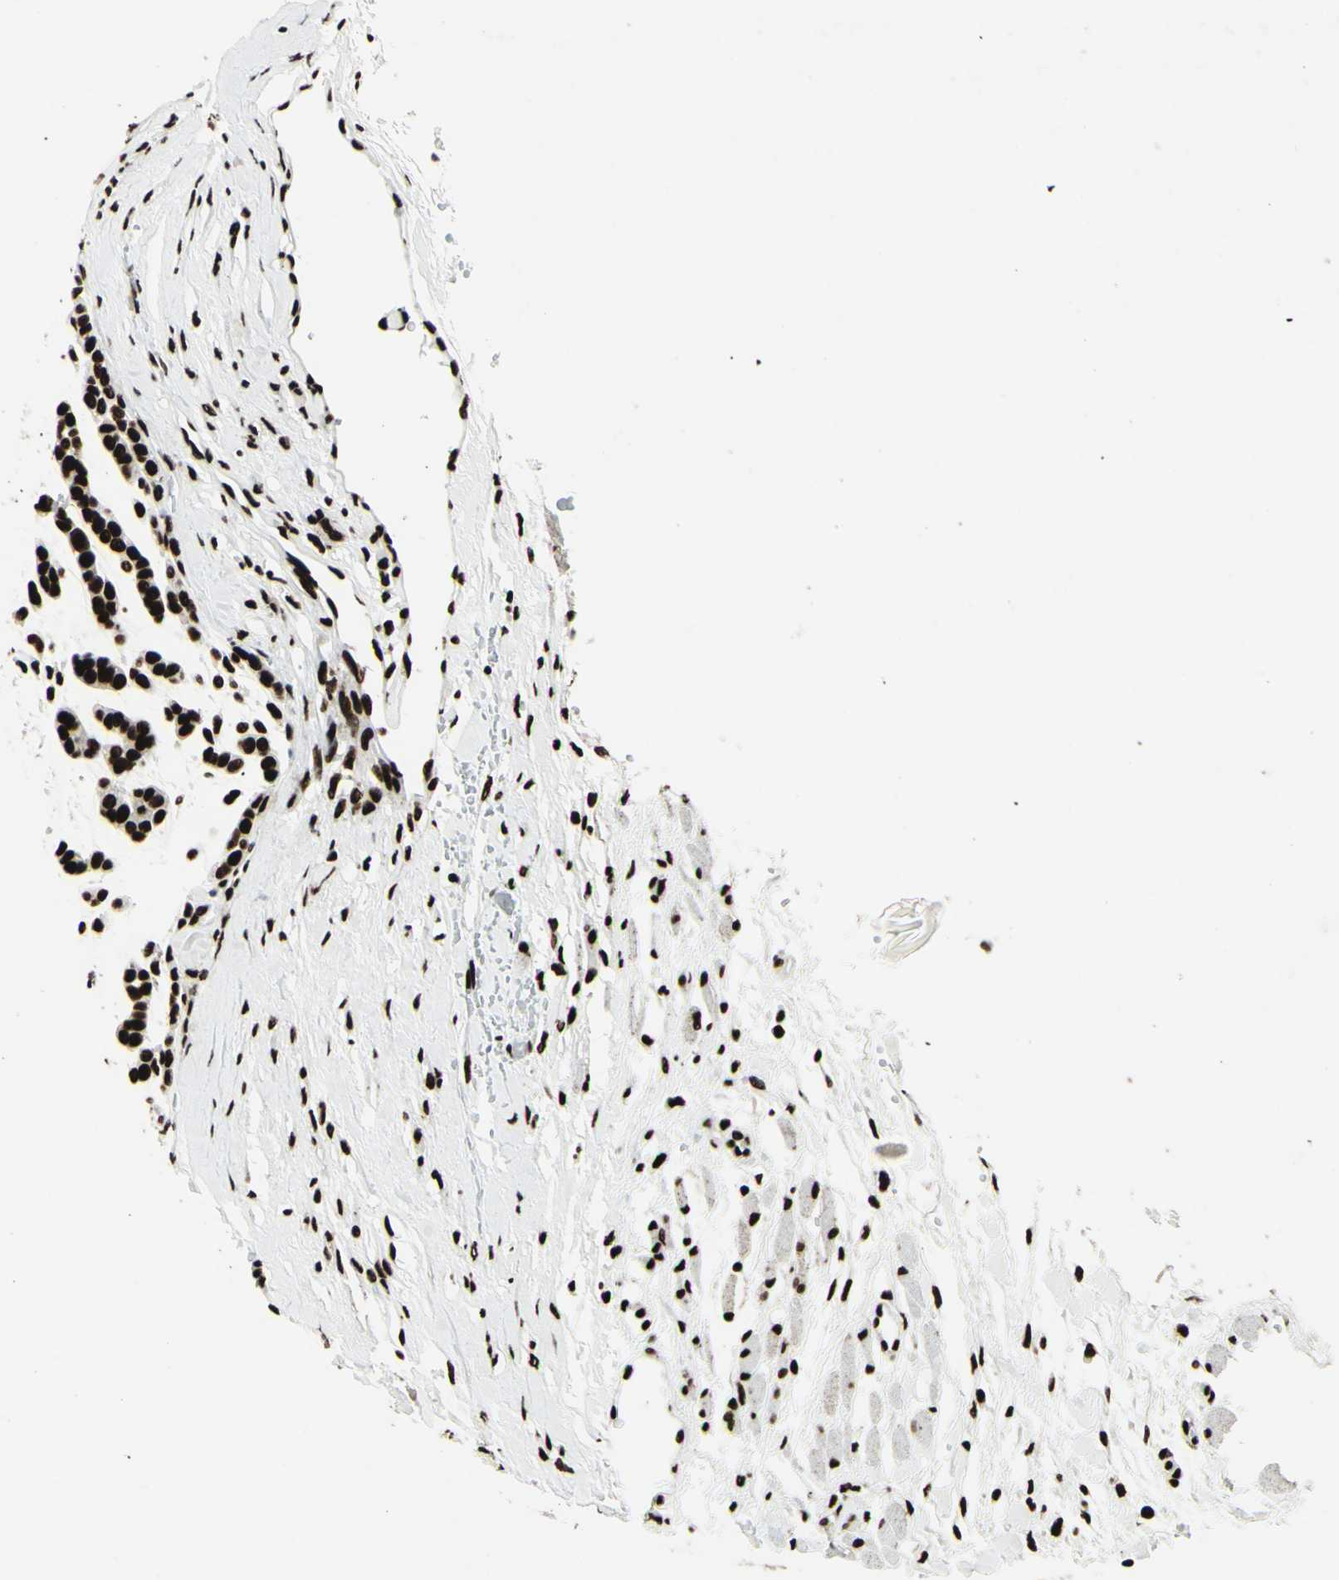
{"staining": {"intensity": "strong", "quantity": ">75%", "location": "nuclear"}, "tissue": "head and neck cancer", "cell_type": "Tumor cells", "image_type": "cancer", "snomed": [{"axis": "morphology", "description": "Adenocarcinoma, NOS"}, {"axis": "morphology", "description": "Adenoma, NOS"}, {"axis": "topography", "description": "Head-Neck"}], "caption": "Approximately >75% of tumor cells in head and neck cancer demonstrate strong nuclear protein positivity as visualized by brown immunohistochemical staining.", "gene": "U2AF2", "patient": {"sex": "female", "age": 55}}